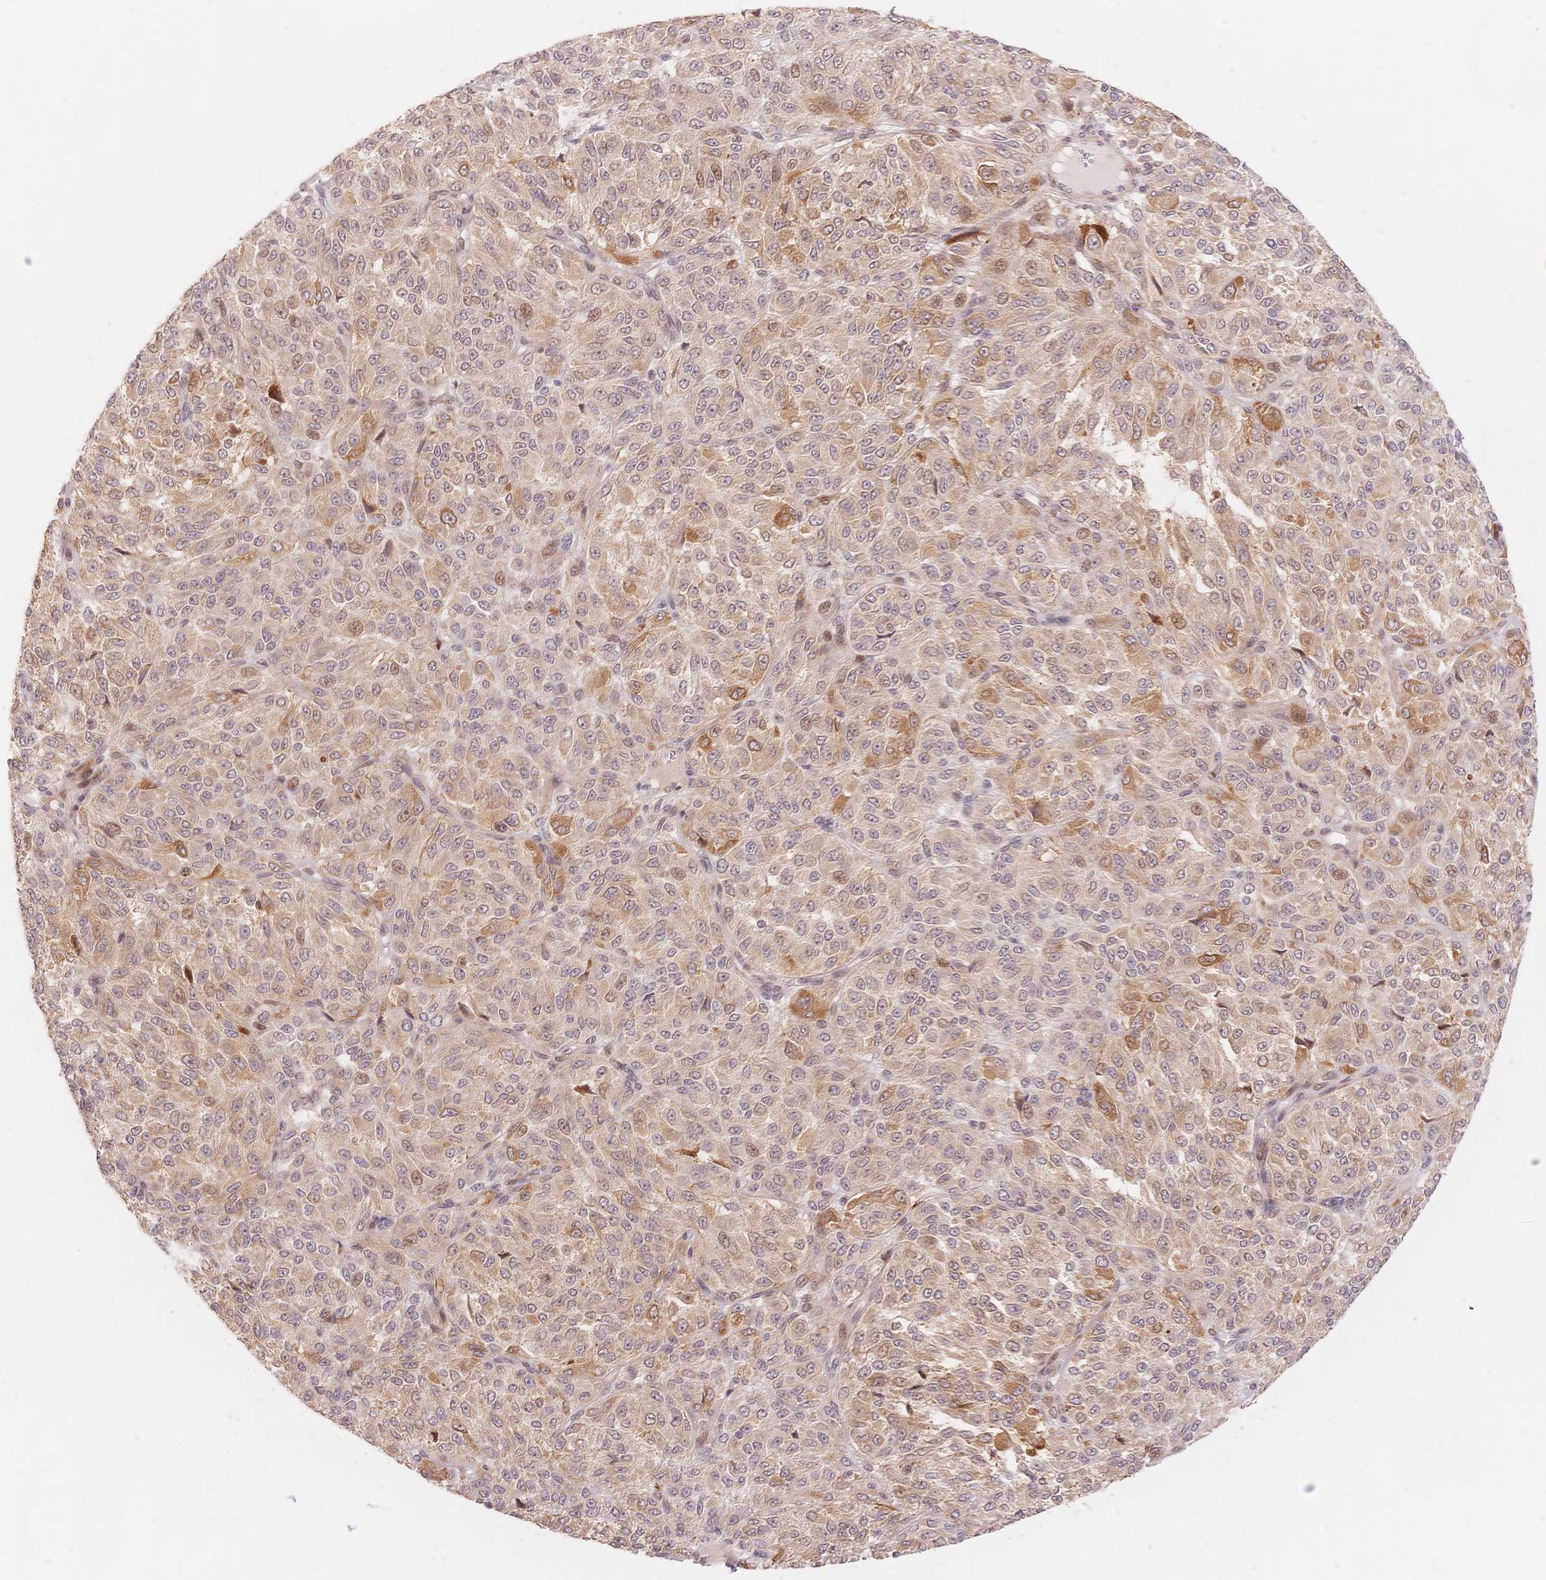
{"staining": {"intensity": "moderate", "quantity": "<25%", "location": "cytoplasmic/membranous,nuclear"}, "tissue": "melanoma", "cell_type": "Tumor cells", "image_type": "cancer", "snomed": [{"axis": "morphology", "description": "Malignant melanoma, Metastatic site"}, {"axis": "topography", "description": "Brain"}], "caption": "Human melanoma stained with a protein marker displays moderate staining in tumor cells.", "gene": "STK39", "patient": {"sex": "female", "age": 56}}